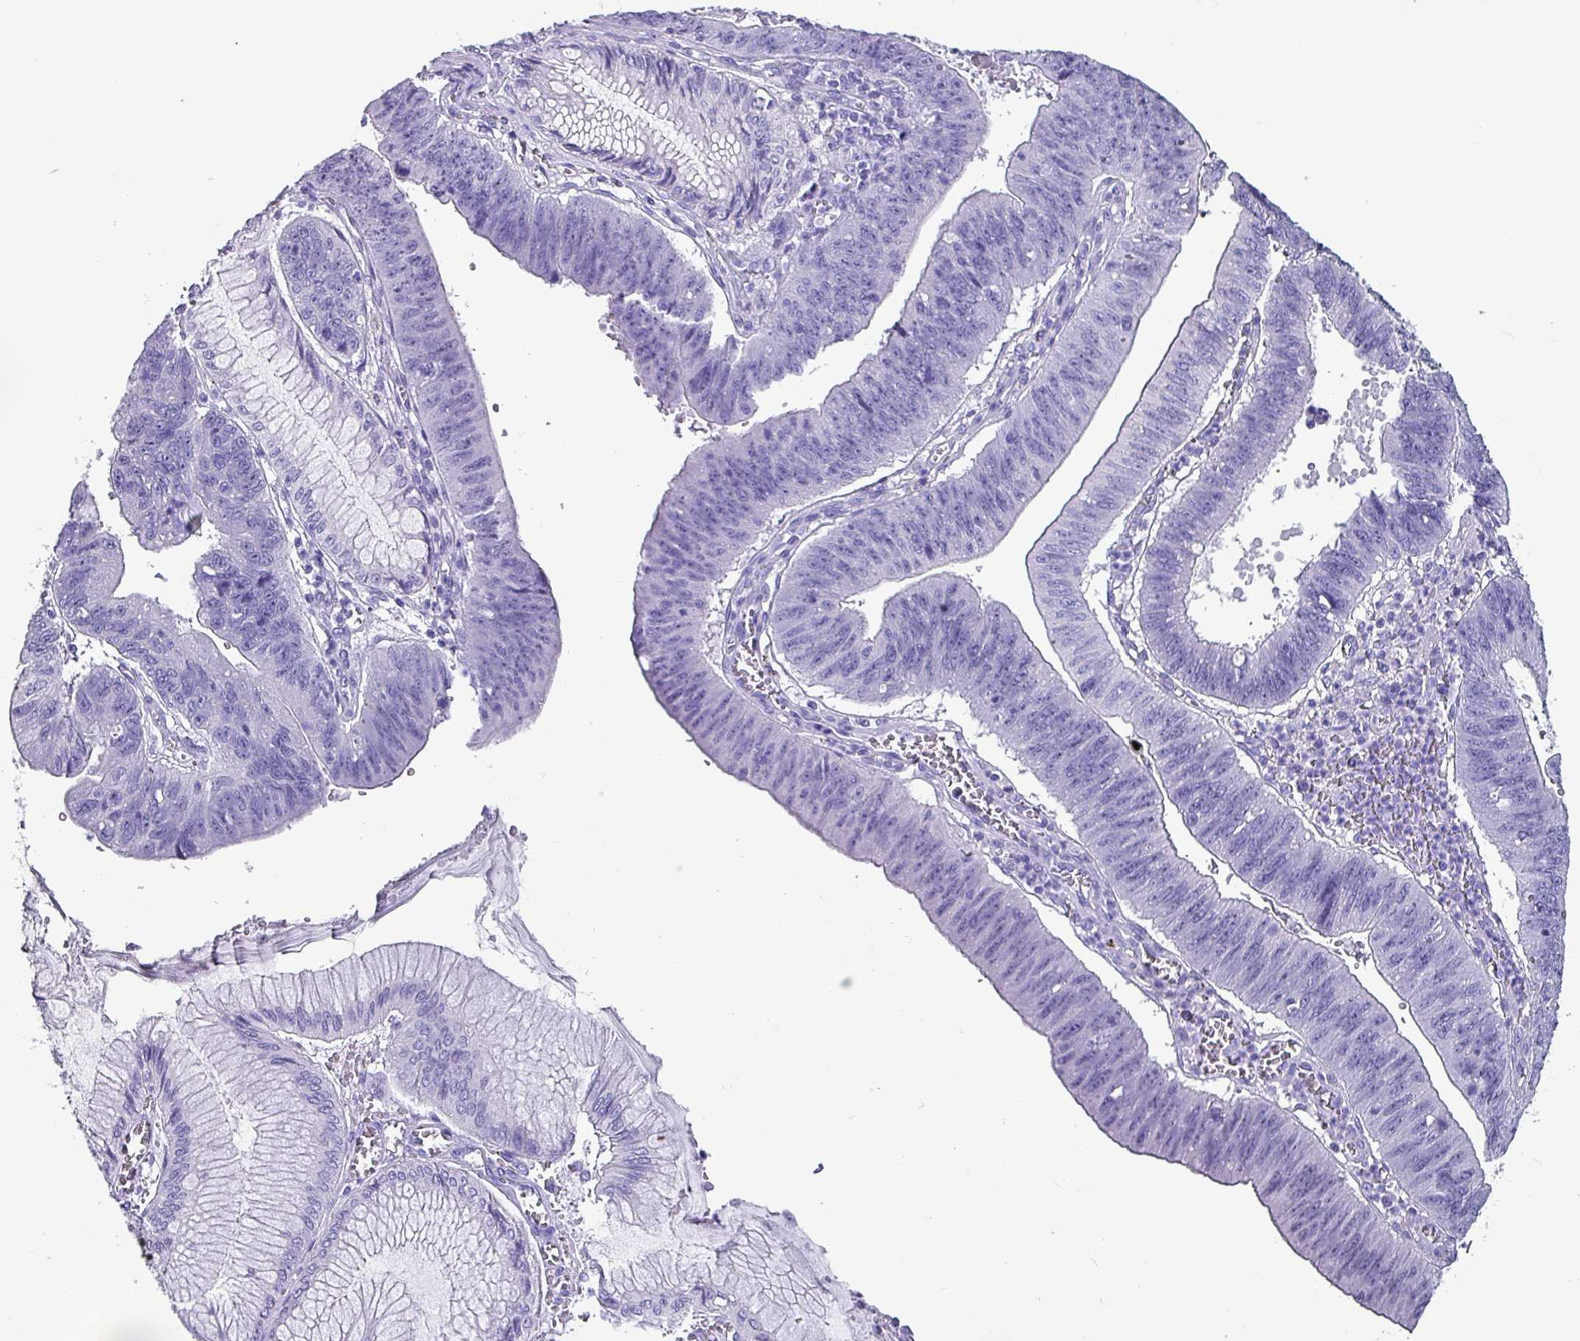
{"staining": {"intensity": "negative", "quantity": "none", "location": "none"}, "tissue": "stomach cancer", "cell_type": "Tumor cells", "image_type": "cancer", "snomed": [{"axis": "morphology", "description": "Adenocarcinoma, NOS"}, {"axis": "topography", "description": "Stomach"}], "caption": "An image of stomach cancer (adenocarcinoma) stained for a protein displays no brown staining in tumor cells.", "gene": "KRT6C", "patient": {"sex": "male", "age": 59}}